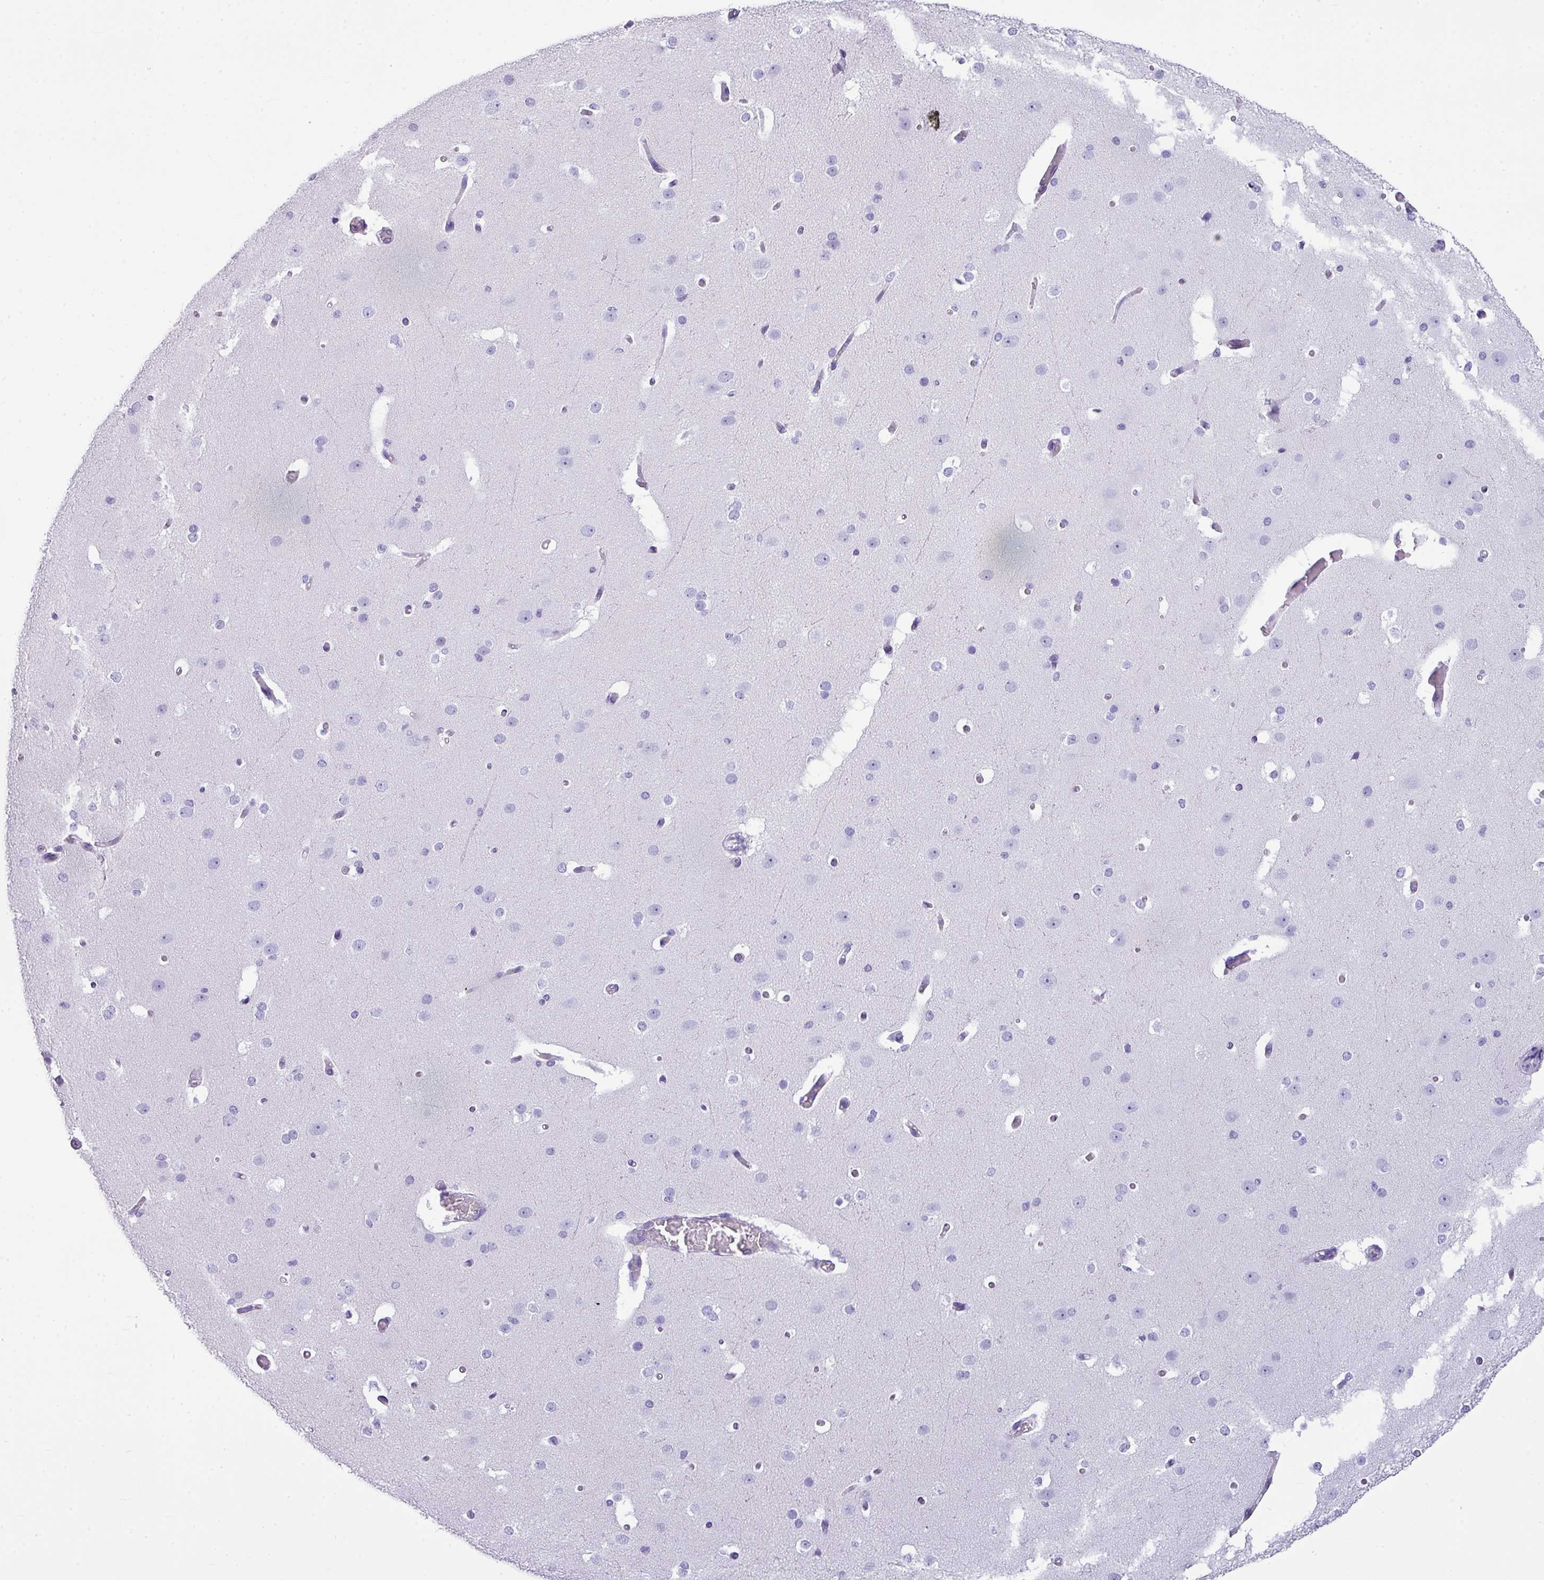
{"staining": {"intensity": "negative", "quantity": "none", "location": "none"}, "tissue": "cerebral cortex", "cell_type": "Endothelial cells", "image_type": "normal", "snomed": [{"axis": "morphology", "description": "Normal tissue, NOS"}, {"axis": "morphology", "description": "Inflammation, NOS"}, {"axis": "topography", "description": "Cerebral cortex"}], "caption": "DAB (3,3'-diaminobenzidine) immunohistochemical staining of unremarkable cerebral cortex exhibits no significant expression in endothelial cells. (DAB immunohistochemistry, high magnification).", "gene": "ZNF568", "patient": {"sex": "male", "age": 6}}